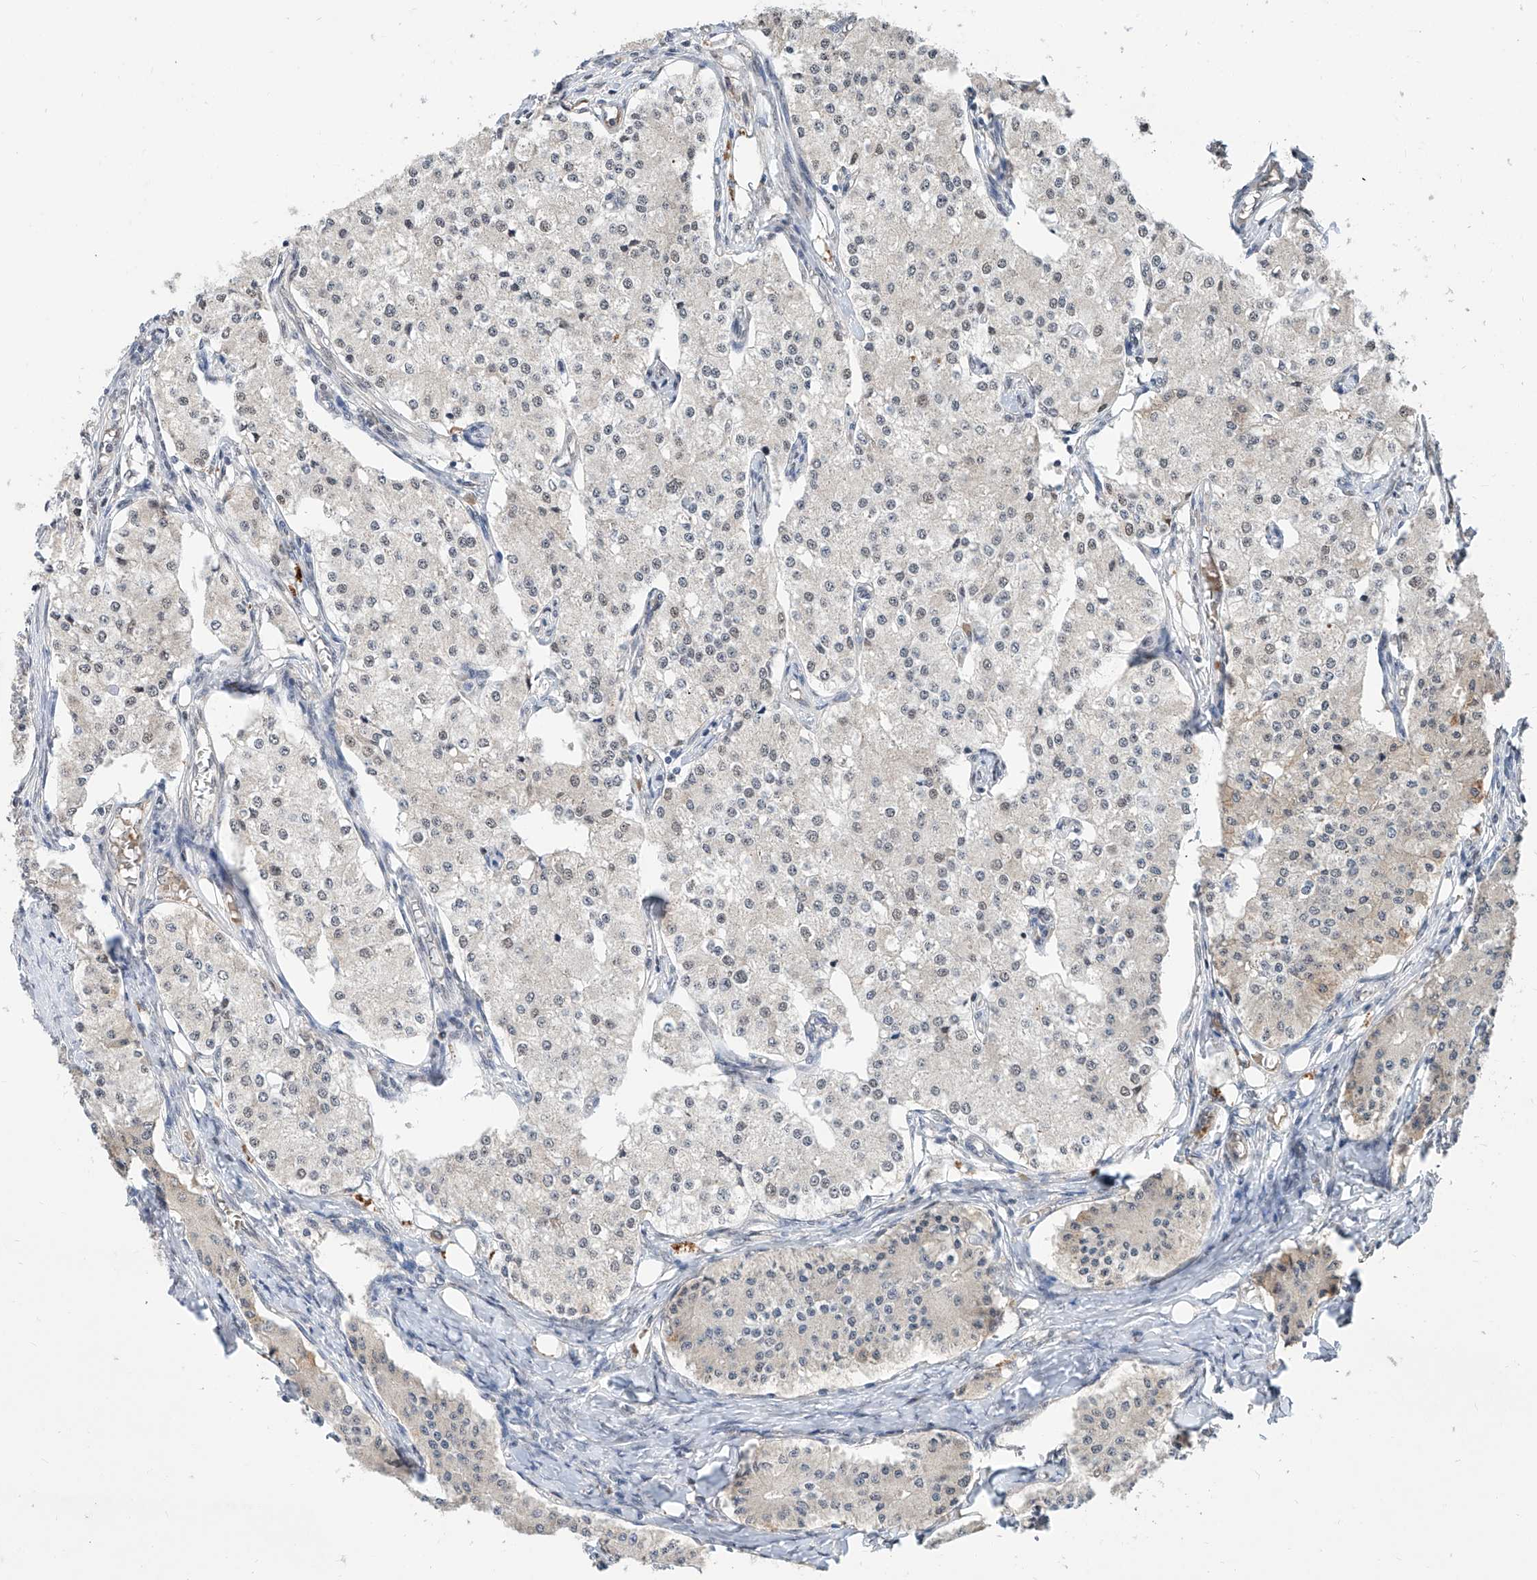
{"staining": {"intensity": "negative", "quantity": "none", "location": "none"}, "tissue": "carcinoid", "cell_type": "Tumor cells", "image_type": "cancer", "snomed": [{"axis": "morphology", "description": "Carcinoid, malignant, NOS"}, {"axis": "topography", "description": "Colon"}], "caption": "The immunohistochemistry (IHC) micrograph has no significant positivity in tumor cells of malignant carcinoid tissue.", "gene": "CARMIL3", "patient": {"sex": "female", "age": 52}}